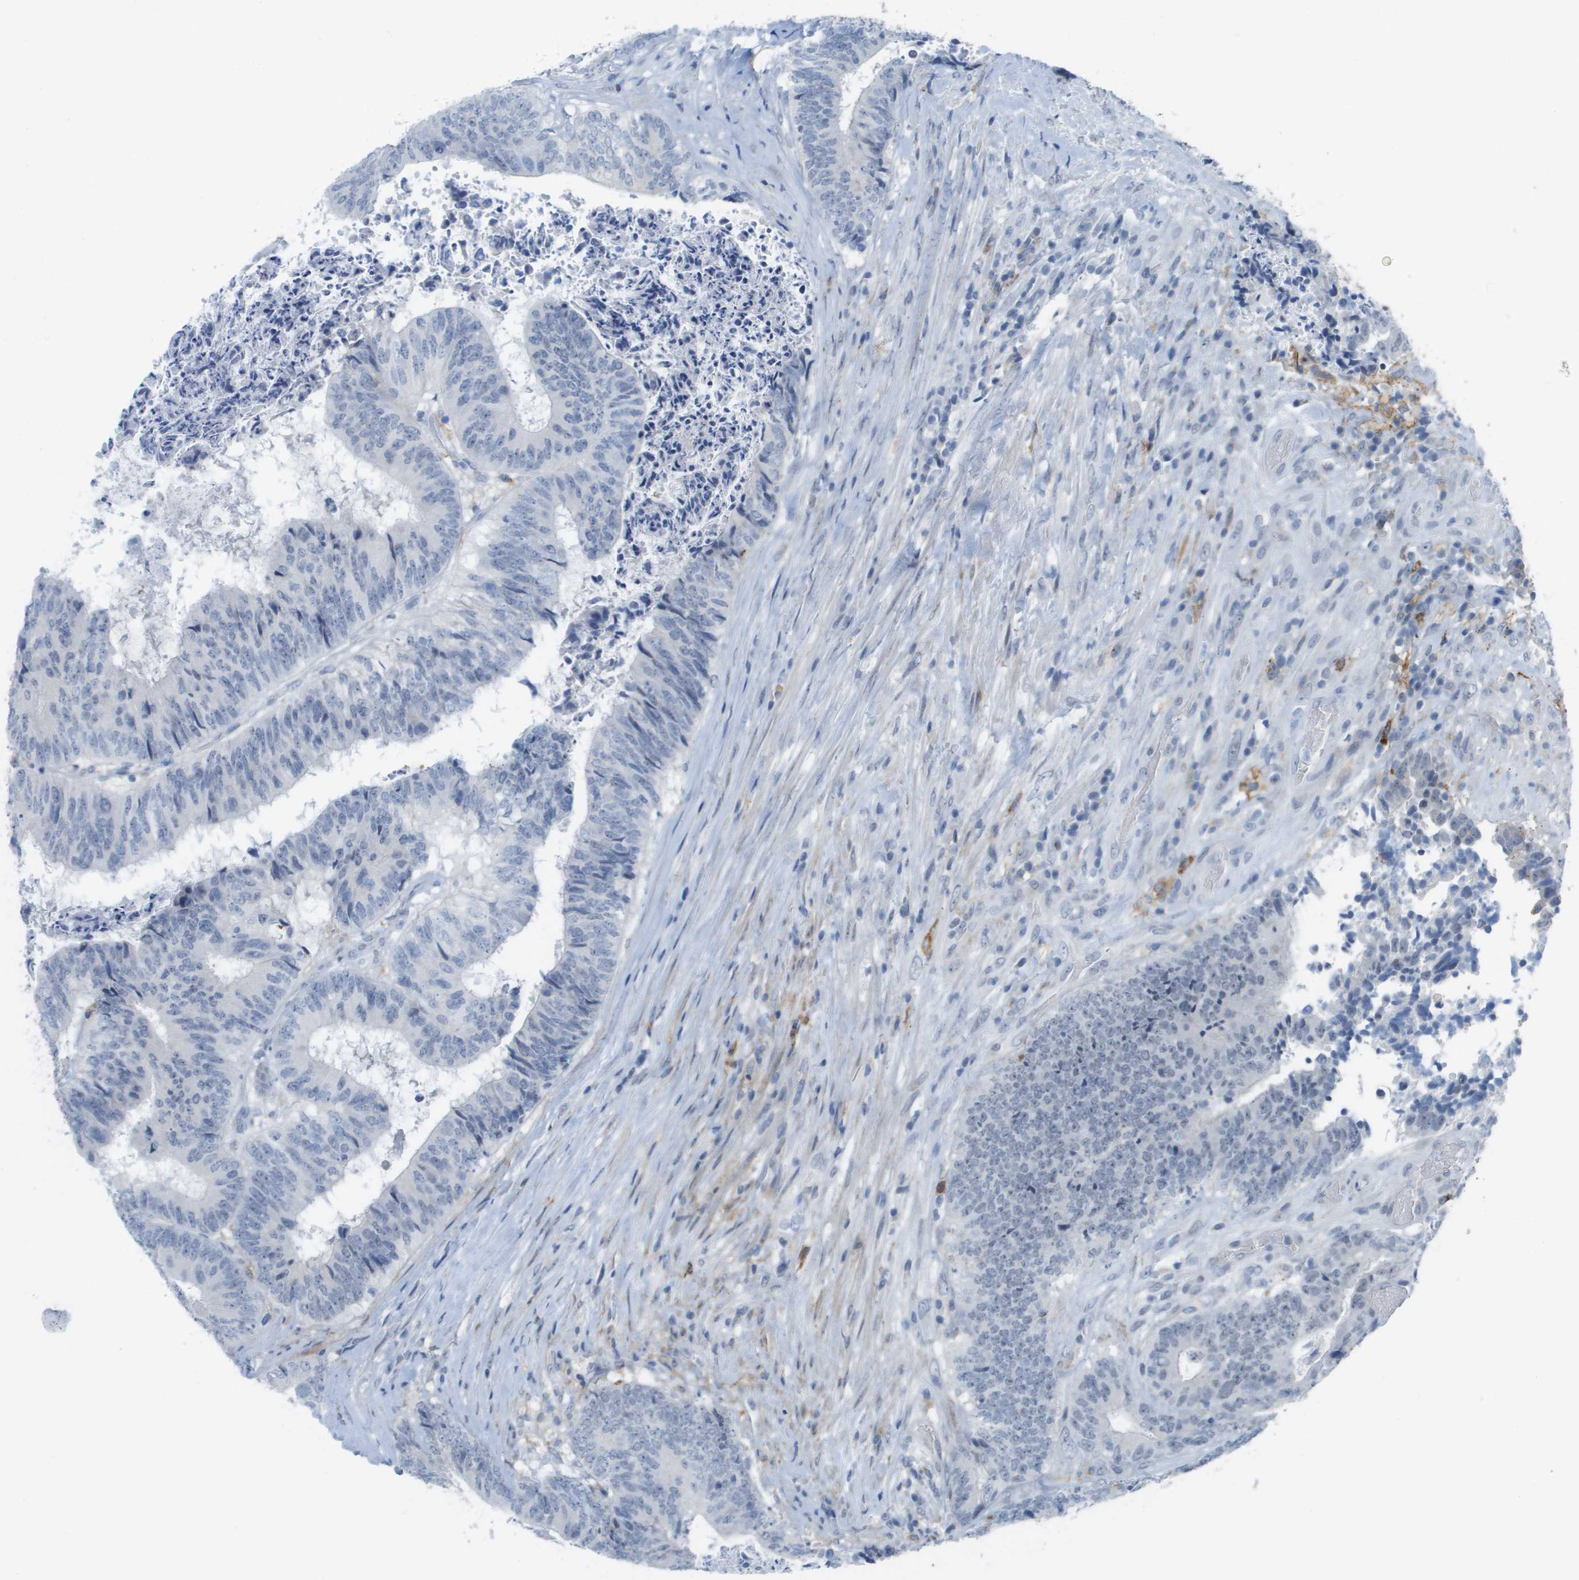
{"staining": {"intensity": "negative", "quantity": "none", "location": "none"}, "tissue": "colorectal cancer", "cell_type": "Tumor cells", "image_type": "cancer", "snomed": [{"axis": "morphology", "description": "Adenocarcinoma, NOS"}, {"axis": "topography", "description": "Rectum"}], "caption": "Tumor cells are negative for brown protein staining in colorectal cancer.", "gene": "ZBTB43", "patient": {"sex": "male", "age": 72}}